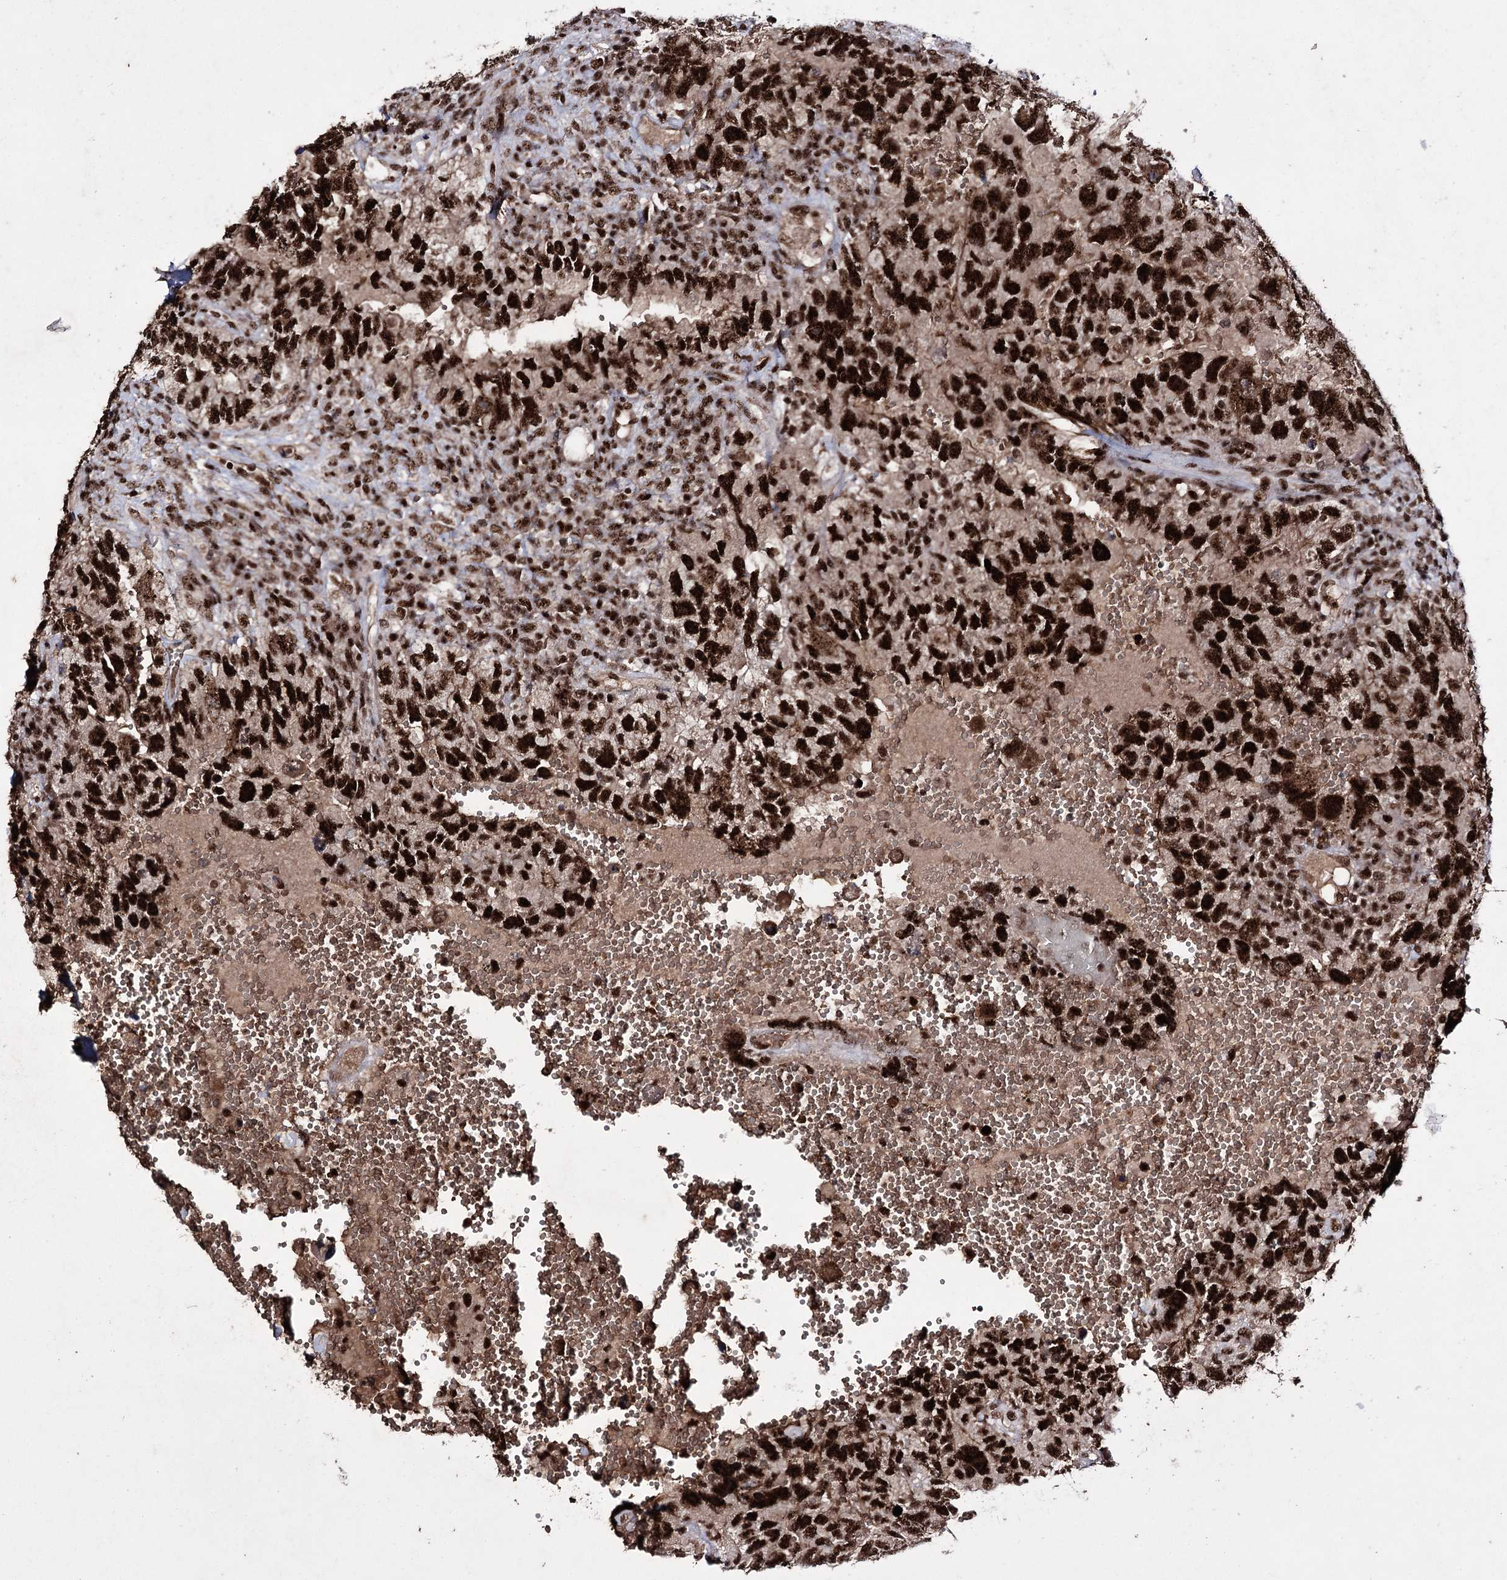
{"staining": {"intensity": "strong", "quantity": ">75%", "location": "nuclear"}, "tissue": "testis cancer", "cell_type": "Tumor cells", "image_type": "cancer", "snomed": [{"axis": "morphology", "description": "Carcinoma, Embryonal, NOS"}, {"axis": "topography", "description": "Testis"}], "caption": "Immunohistochemistry (IHC) of testis cancer (embryonal carcinoma) shows high levels of strong nuclear expression in about >75% of tumor cells.", "gene": "PRPF40A", "patient": {"sex": "male", "age": 26}}